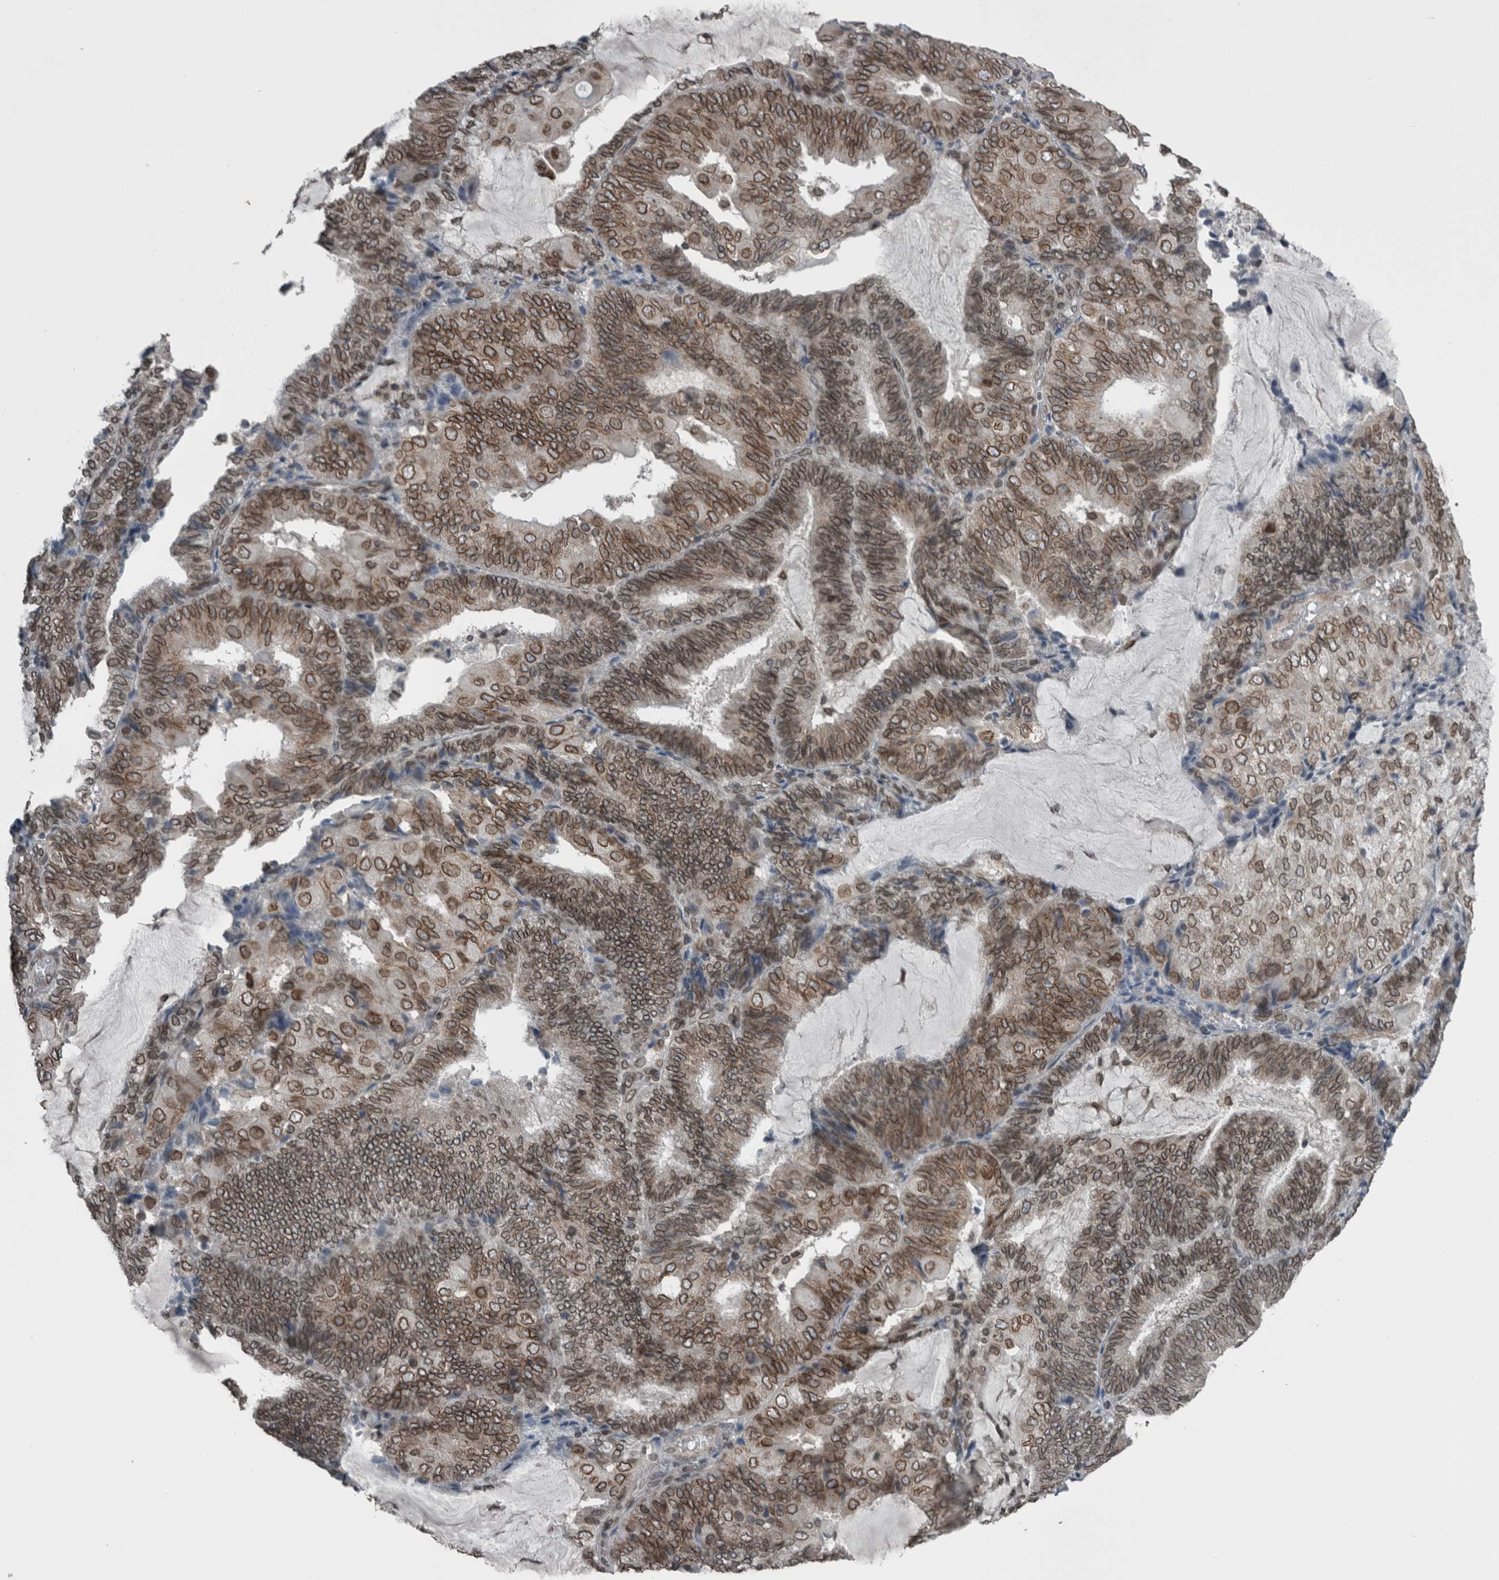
{"staining": {"intensity": "moderate", "quantity": ">75%", "location": "cytoplasmic/membranous,nuclear"}, "tissue": "endometrial cancer", "cell_type": "Tumor cells", "image_type": "cancer", "snomed": [{"axis": "morphology", "description": "Adenocarcinoma, NOS"}, {"axis": "topography", "description": "Endometrium"}], "caption": "Protein staining displays moderate cytoplasmic/membranous and nuclear expression in approximately >75% of tumor cells in endometrial cancer.", "gene": "RANBP2", "patient": {"sex": "female", "age": 81}}